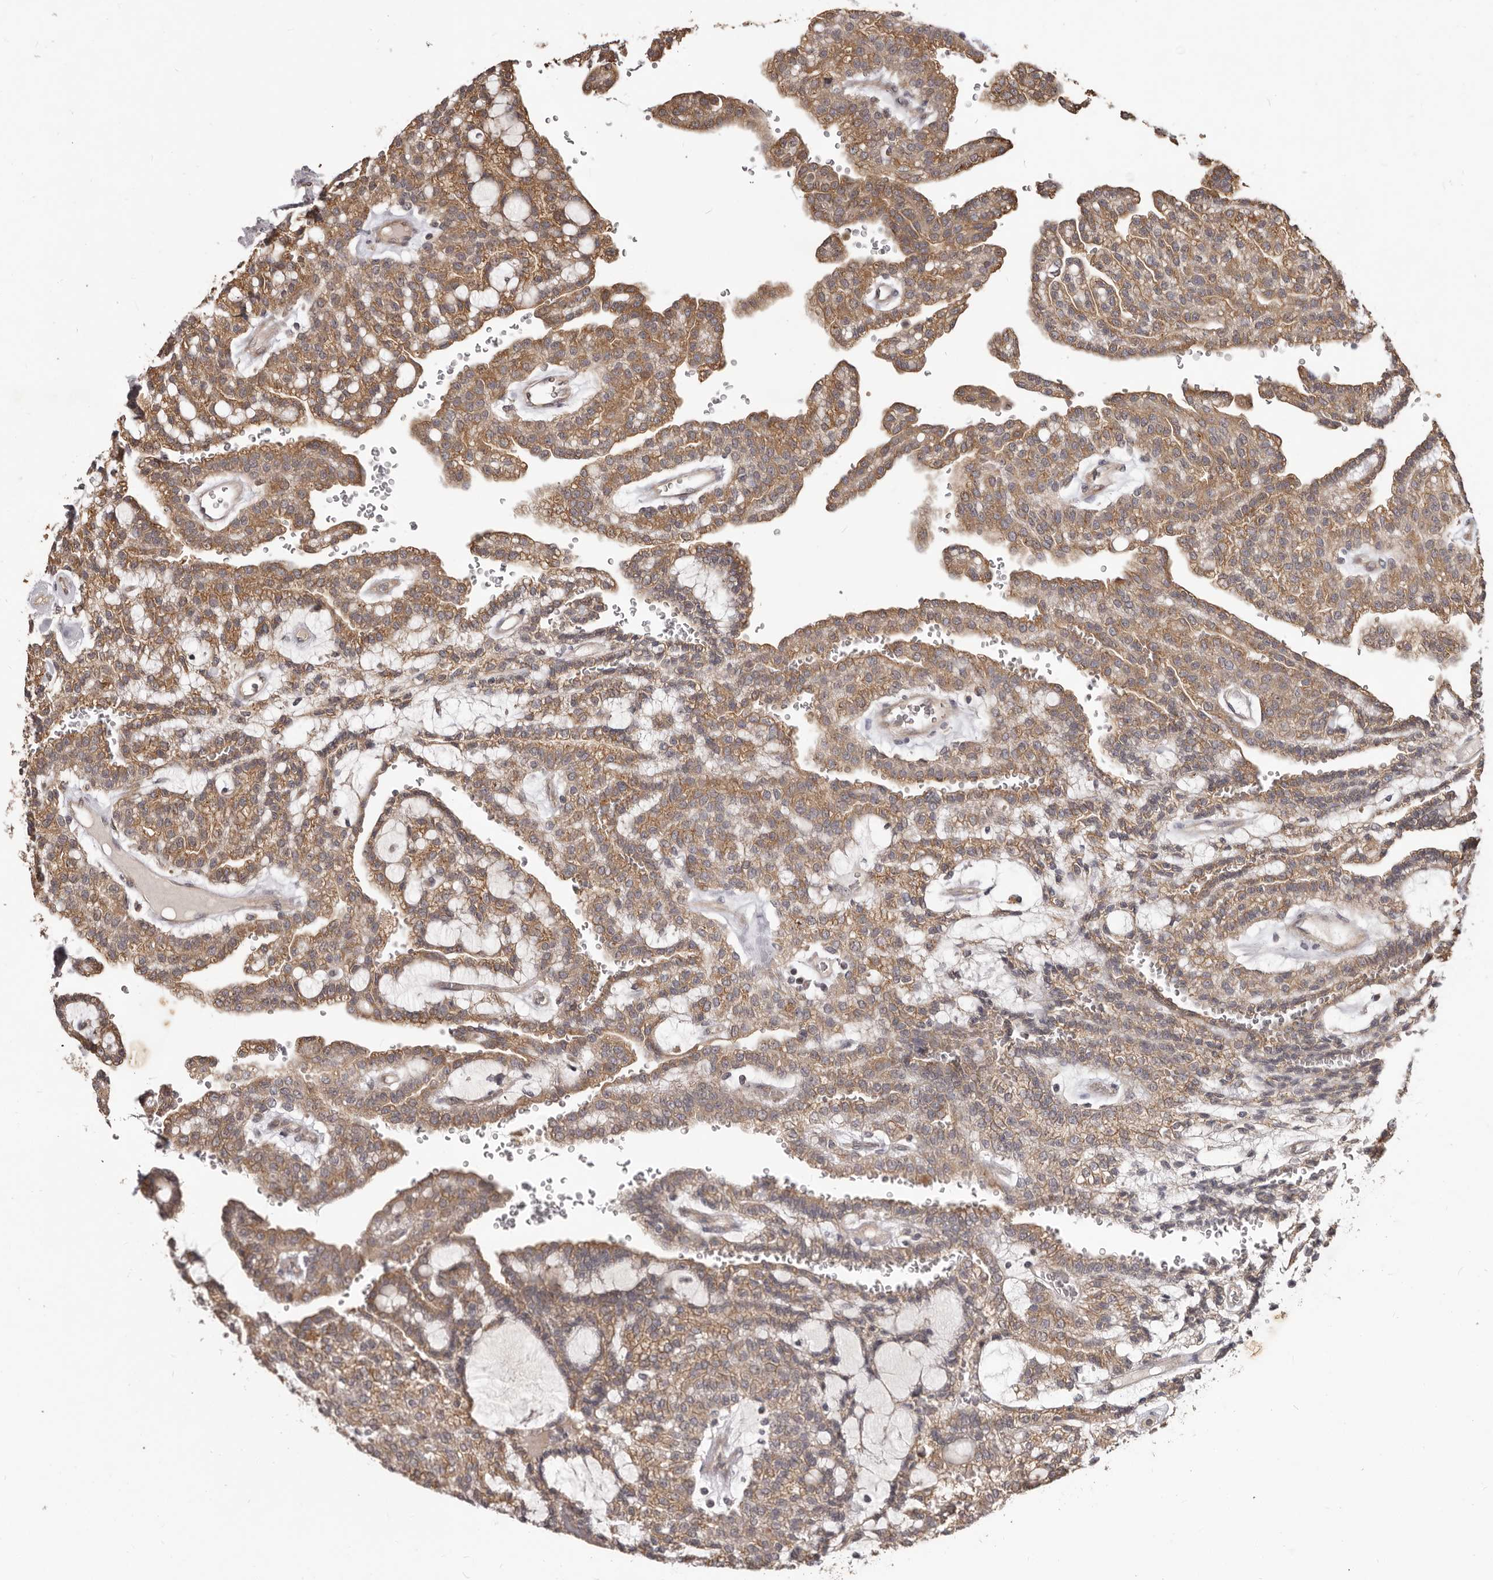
{"staining": {"intensity": "moderate", "quantity": ">75%", "location": "cytoplasmic/membranous"}, "tissue": "renal cancer", "cell_type": "Tumor cells", "image_type": "cancer", "snomed": [{"axis": "morphology", "description": "Adenocarcinoma, NOS"}, {"axis": "topography", "description": "Kidney"}], "caption": "About >75% of tumor cells in renal cancer exhibit moderate cytoplasmic/membranous protein positivity as visualized by brown immunohistochemical staining.", "gene": "MTO1", "patient": {"sex": "male", "age": 63}}